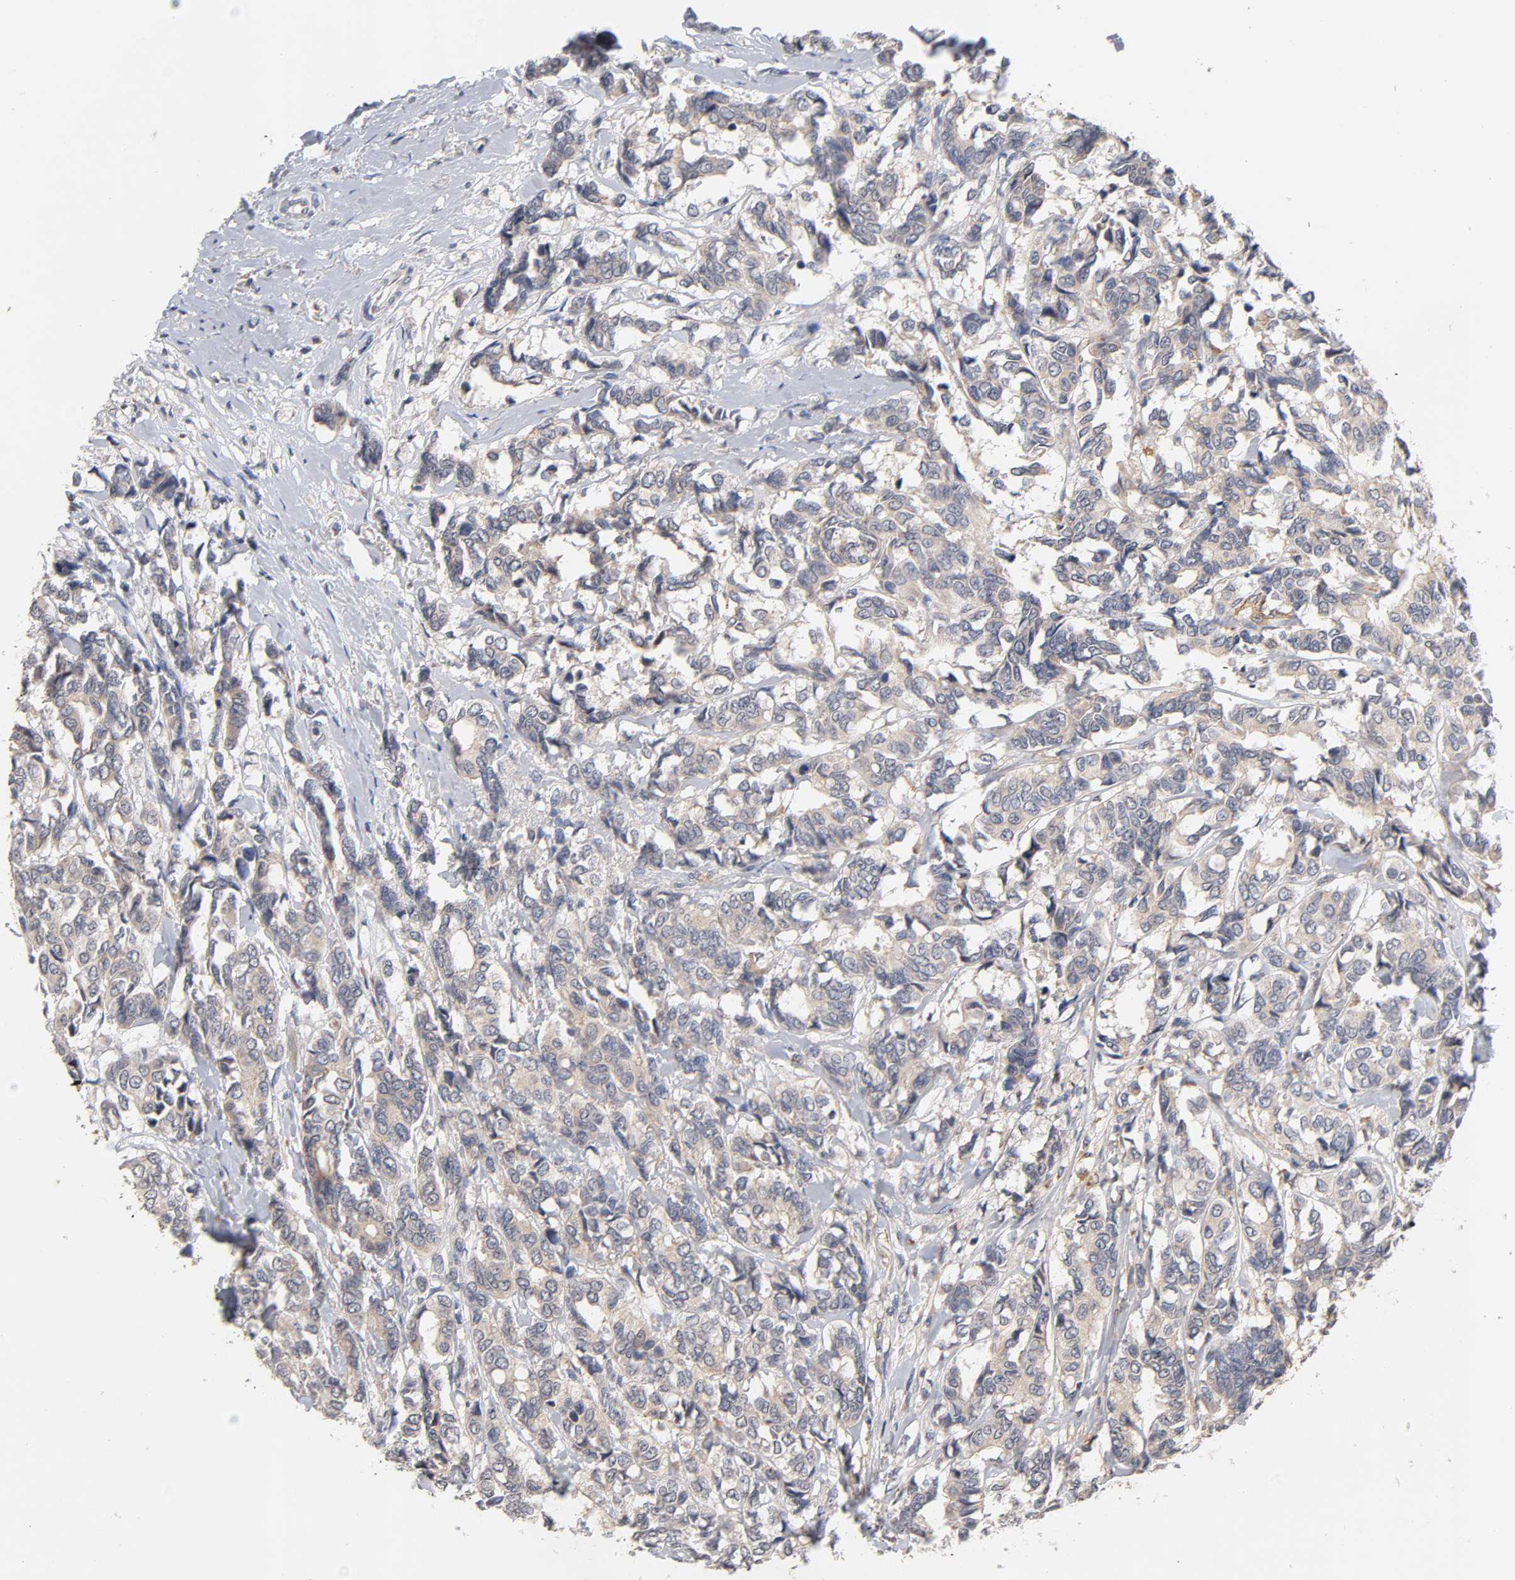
{"staining": {"intensity": "weak", "quantity": ">75%", "location": "cytoplasmic/membranous"}, "tissue": "breast cancer", "cell_type": "Tumor cells", "image_type": "cancer", "snomed": [{"axis": "morphology", "description": "Duct carcinoma"}, {"axis": "topography", "description": "Breast"}], "caption": "This is a photomicrograph of immunohistochemistry staining of breast cancer, which shows weak positivity in the cytoplasmic/membranous of tumor cells.", "gene": "CXADR", "patient": {"sex": "female", "age": 87}}